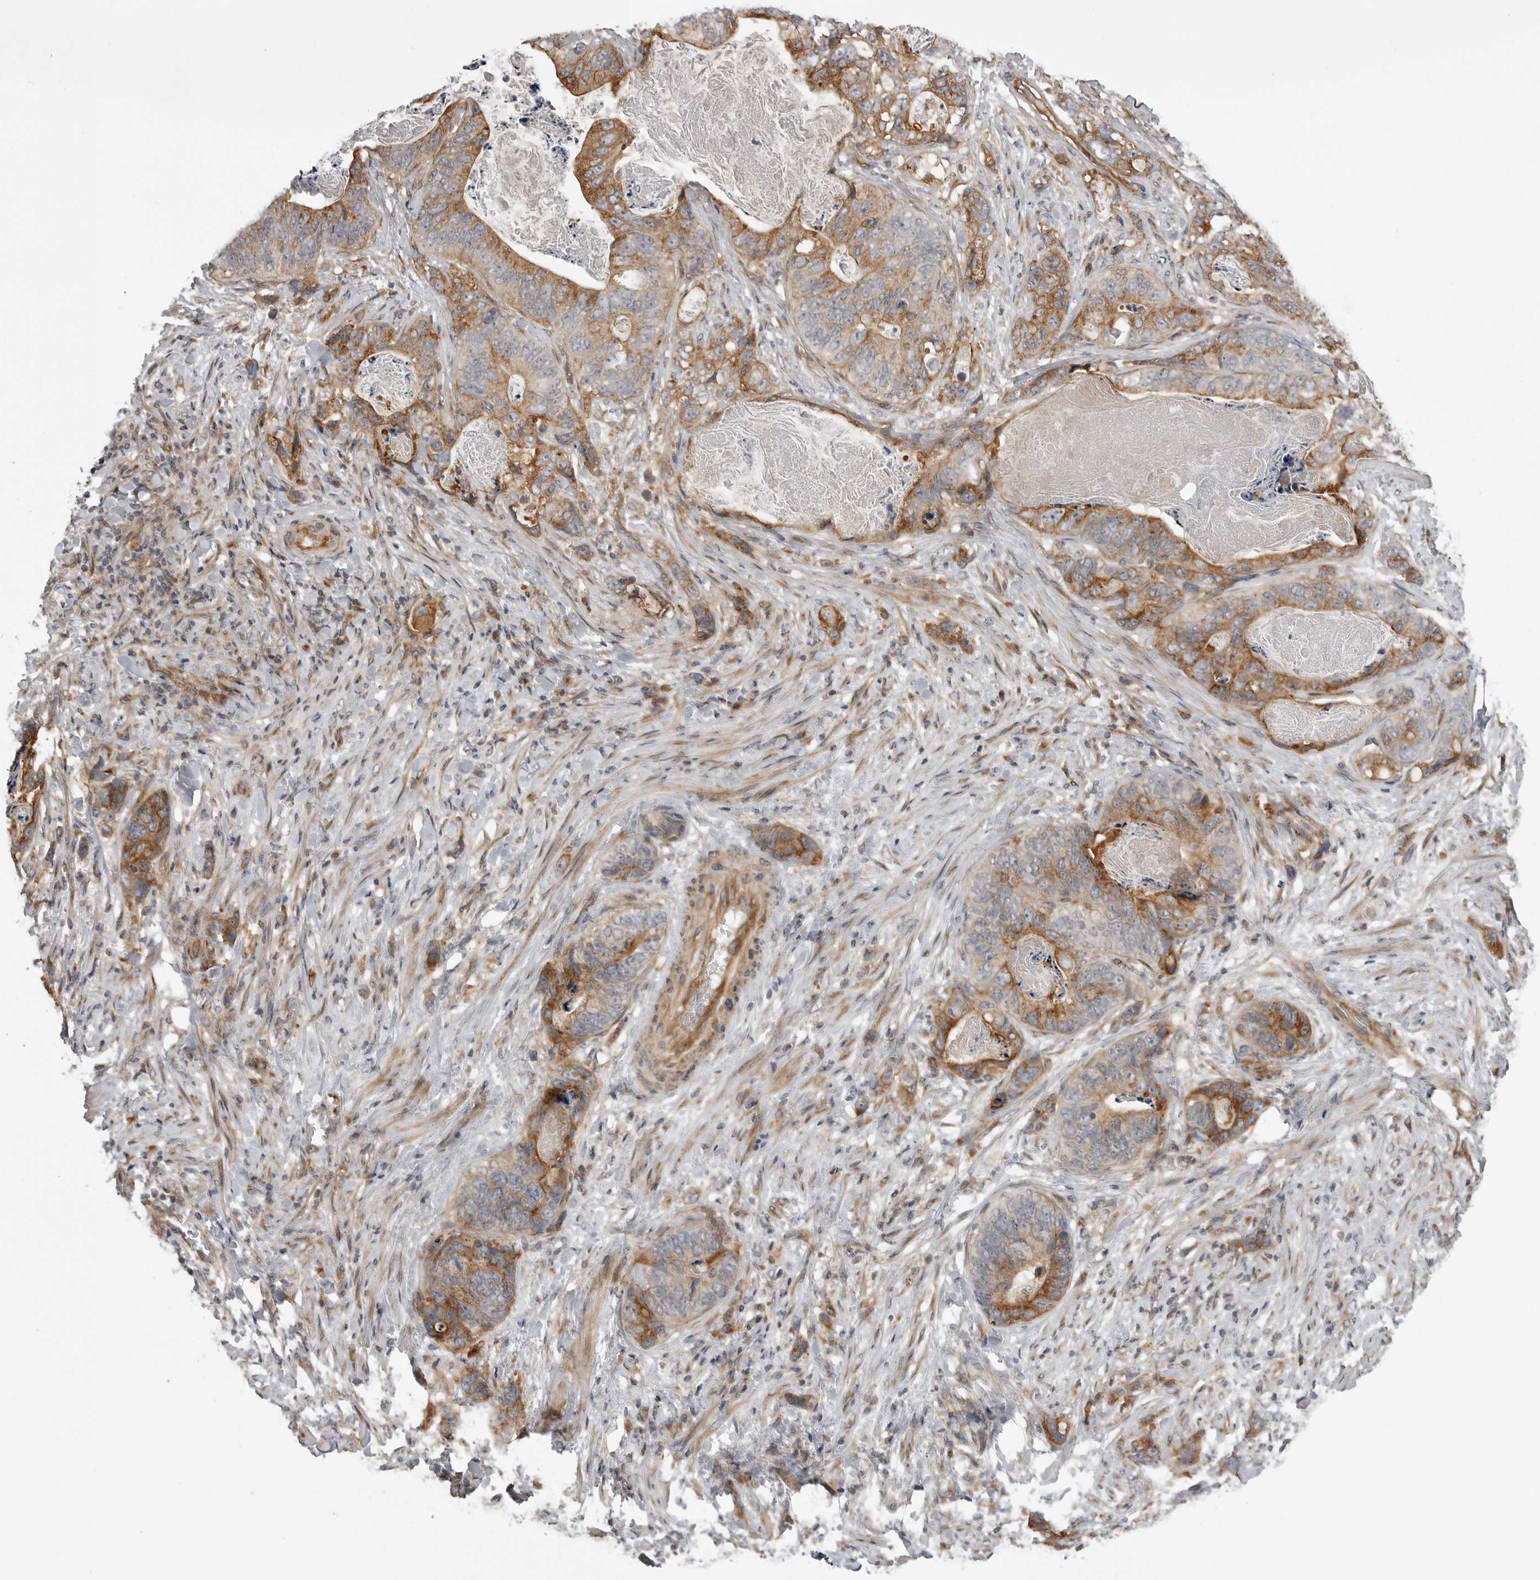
{"staining": {"intensity": "moderate", "quantity": ">75%", "location": "cytoplasmic/membranous"}, "tissue": "stomach cancer", "cell_type": "Tumor cells", "image_type": "cancer", "snomed": [{"axis": "morphology", "description": "Normal tissue, NOS"}, {"axis": "morphology", "description": "Adenocarcinoma, NOS"}, {"axis": "topography", "description": "Stomach"}], "caption": "The micrograph demonstrates immunohistochemical staining of stomach adenocarcinoma. There is moderate cytoplasmic/membranous expression is appreciated in approximately >75% of tumor cells. The staining is performed using DAB (3,3'-diaminobenzidine) brown chromogen to label protein expression. The nuclei are counter-stained blue using hematoxylin.", "gene": "LRRC45", "patient": {"sex": "female", "age": 89}}